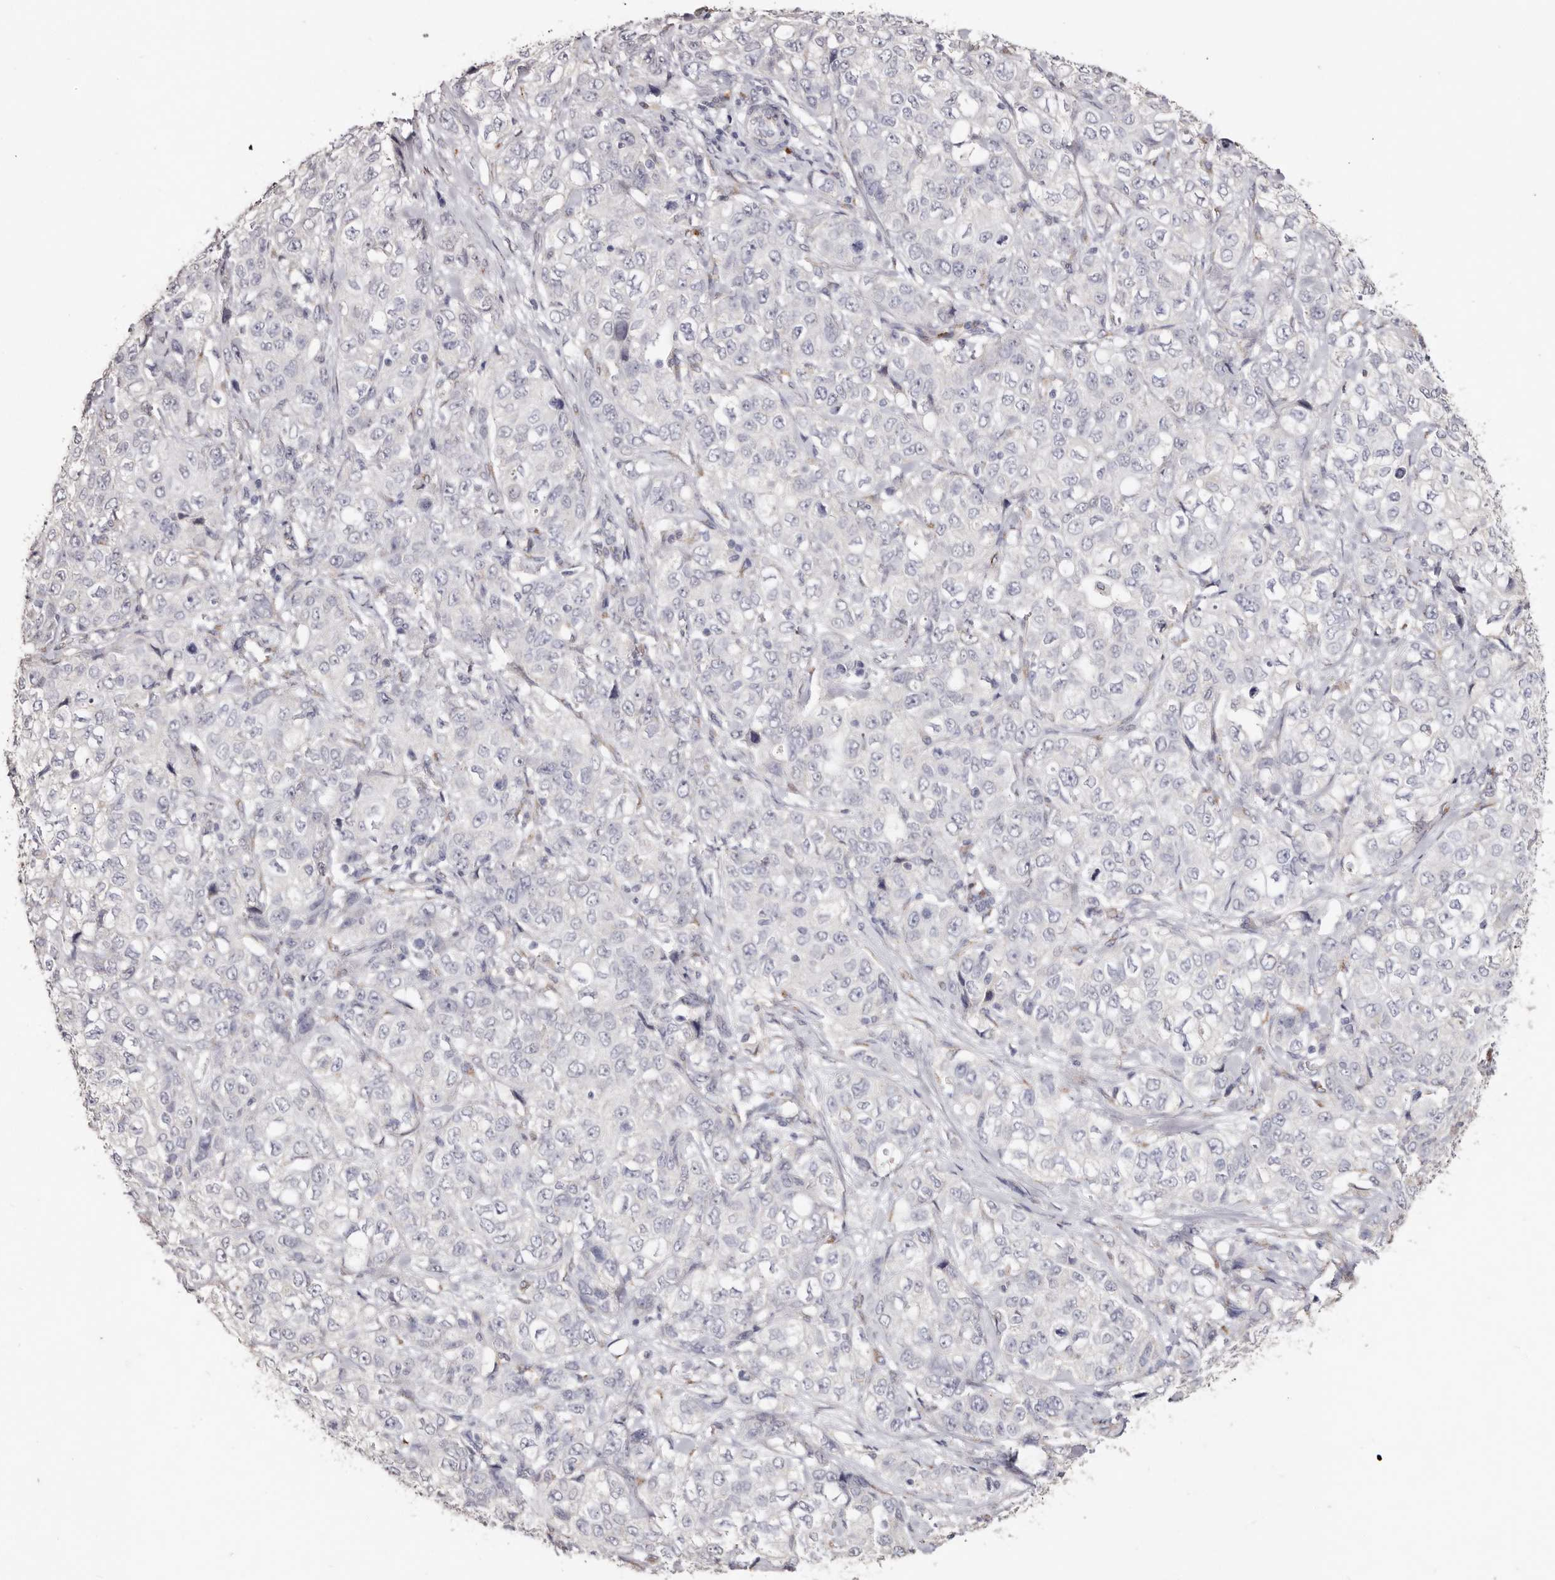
{"staining": {"intensity": "negative", "quantity": "none", "location": "none"}, "tissue": "stomach cancer", "cell_type": "Tumor cells", "image_type": "cancer", "snomed": [{"axis": "morphology", "description": "Adenocarcinoma, NOS"}, {"axis": "topography", "description": "Stomach"}], "caption": "This is a micrograph of immunohistochemistry staining of adenocarcinoma (stomach), which shows no expression in tumor cells.", "gene": "LGALS7B", "patient": {"sex": "male", "age": 48}}